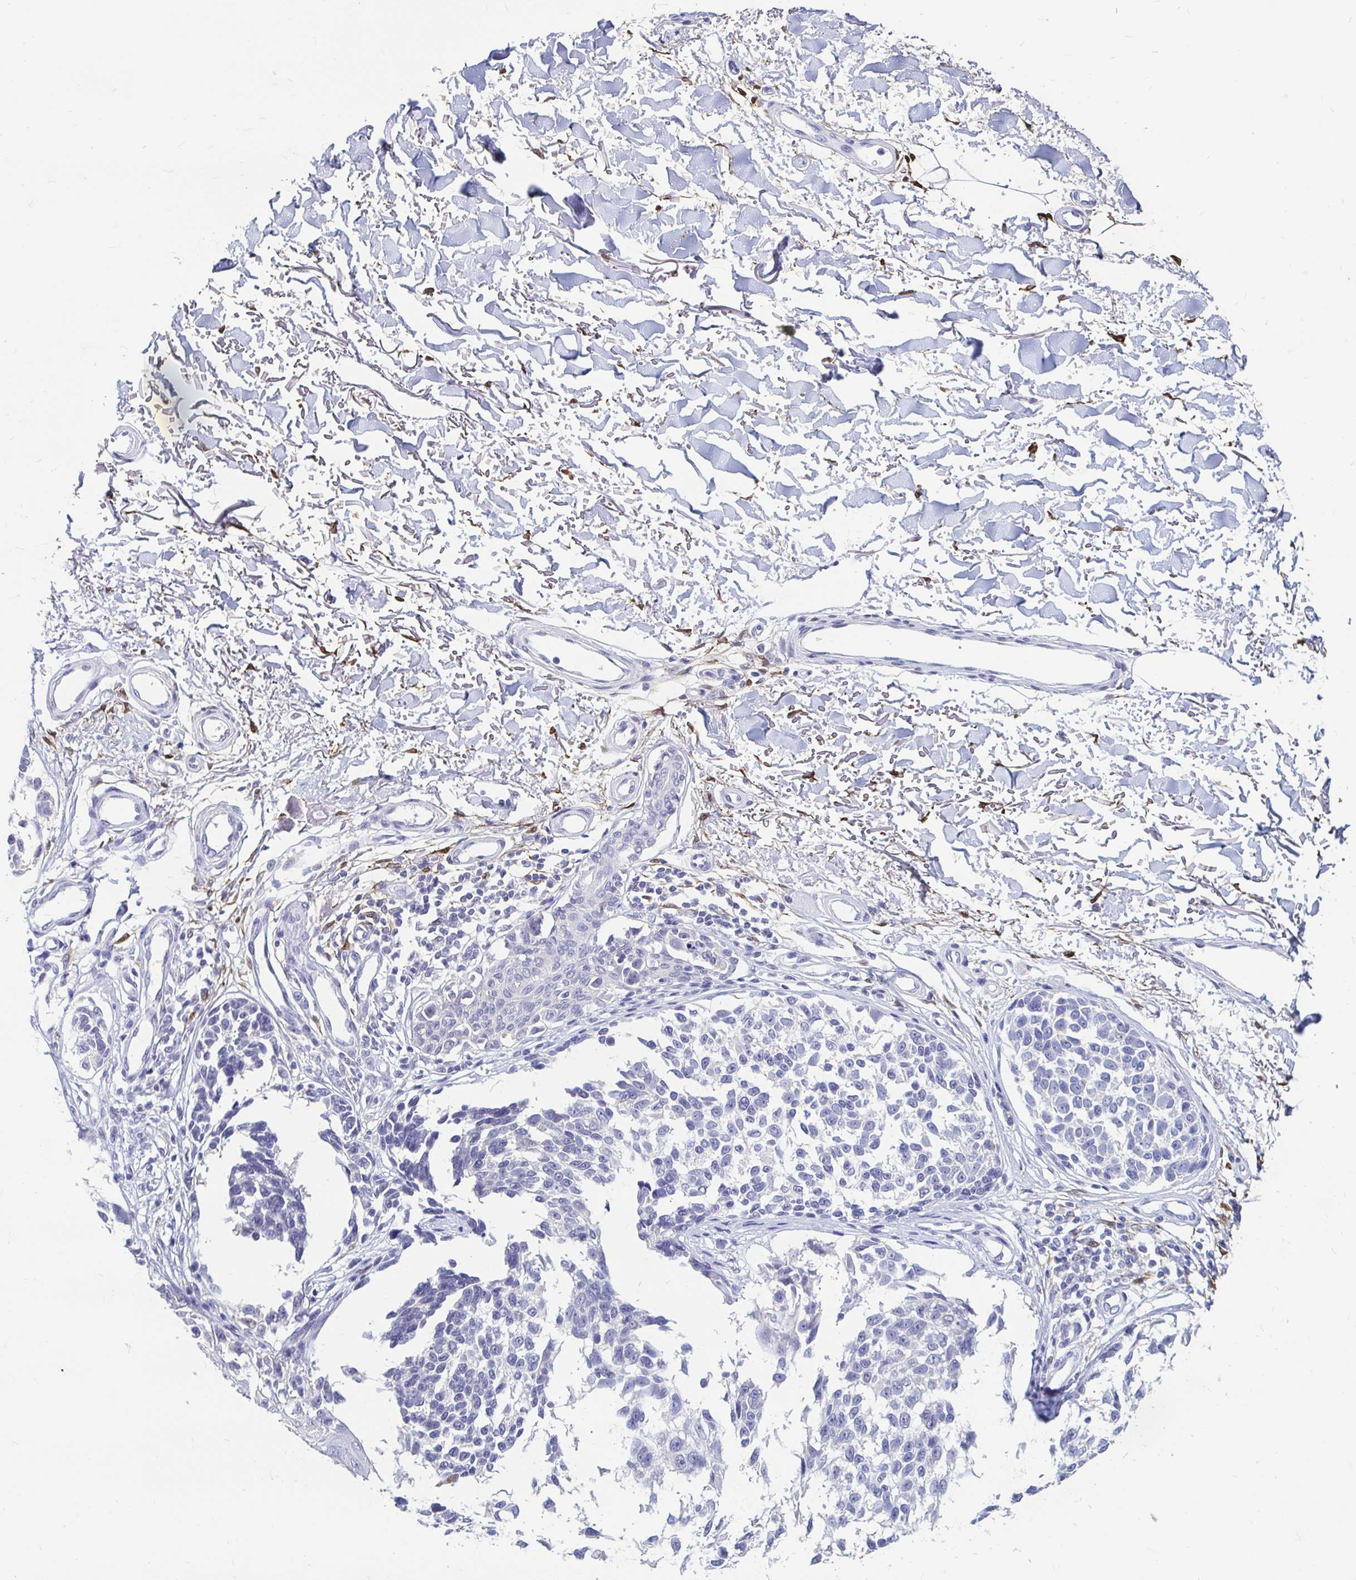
{"staining": {"intensity": "negative", "quantity": "none", "location": "none"}, "tissue": "melanoma", "cell_type": "Tumor cells", "image_type": "cancer", "snomed": [{"axis": "morphology", "description": "Malignant melanoma, NOS"}, {"axis": "topography", "description": "Skin"}], "caption": "Protein analysis of malignant melanoma exhibits no significant staining in tumor cells.", "gene": "ADH1A", "patient": {"sex": "male", "age": 73}}